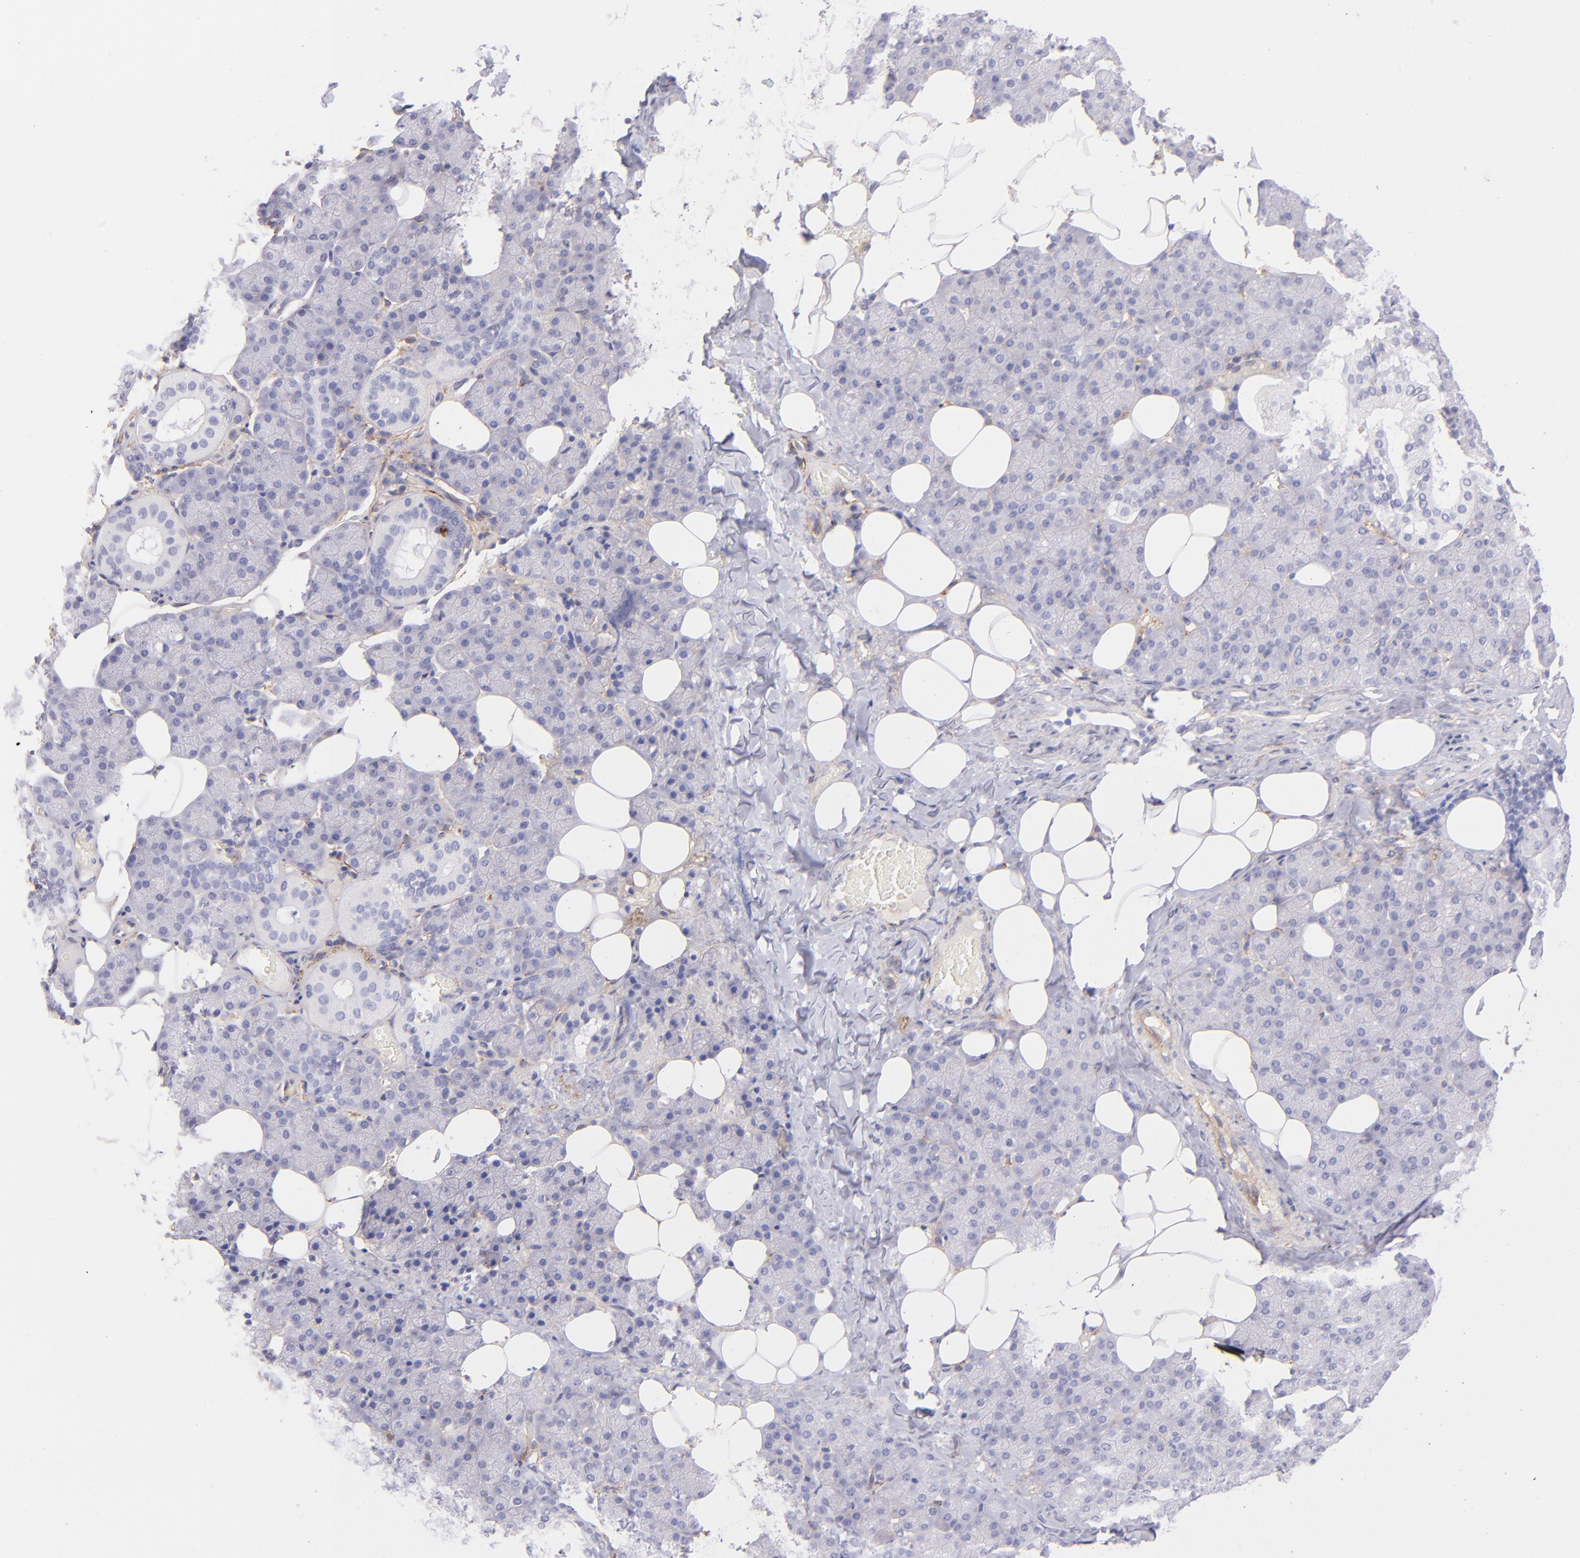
{"staining": {"intensity": "negative", "quantity": "none", "location": "none"}, "tissue": "salivary gland", "cell_type": "Glandular cells", "image_type": "normal", "snomed": [{"axis": "morphology", "description": "Normal tissue, NOS"}, {"axis": "topography", "description": "Lymph node"}, {"axis": "topography", "description": "Salivary gland"}], "caption": "Human salivary gland stained for a protein using immunohistochemistry (IHC) reveals no staining in glandular cells.", "gene": "CD81", "patient": {"sex": "male", "age": 8}}